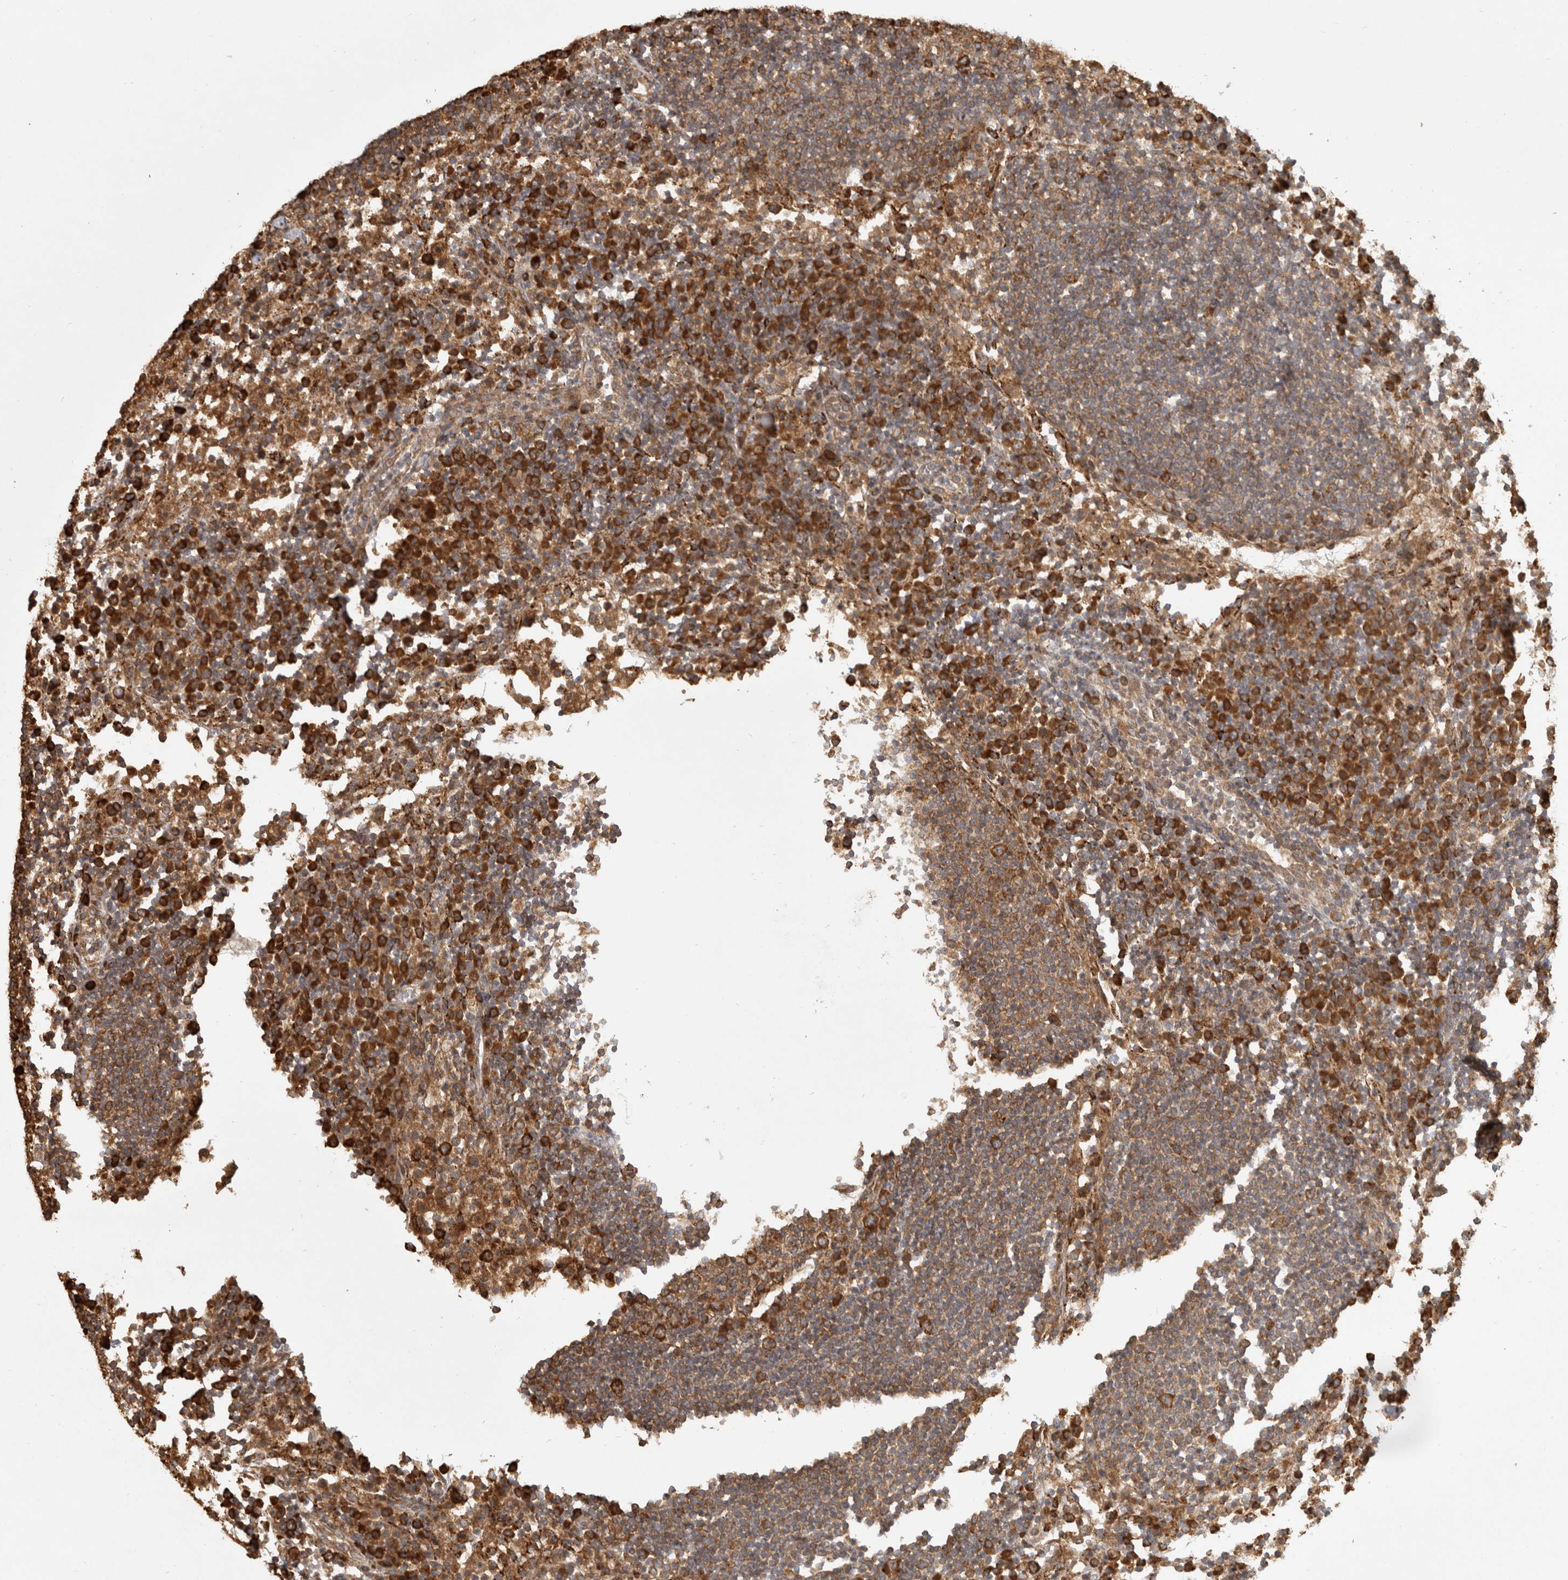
{"staining": {"intensity": "moderate", "quantity": ">75%", "location": "cytoplasmic/membranous"}, "tissue": "lymph node", "cell_type": "Germinal center cells", "image_type": "normal", "snomed": [{"axis": "morphology", "description": "Normal tissue, NOS"}, {"axis": "topography", "description": "Lymph node"}], "caption": "Germinal center cells exhibit medium levels of moderate cytoplasmic/membranous staining in approximately >75% of cells in normal lymph node. (Brightfield microscopy of DAB IHC at high magnification).", "gene": "CAMSAP2", "patient": {"sex": "female", "age": 53}}